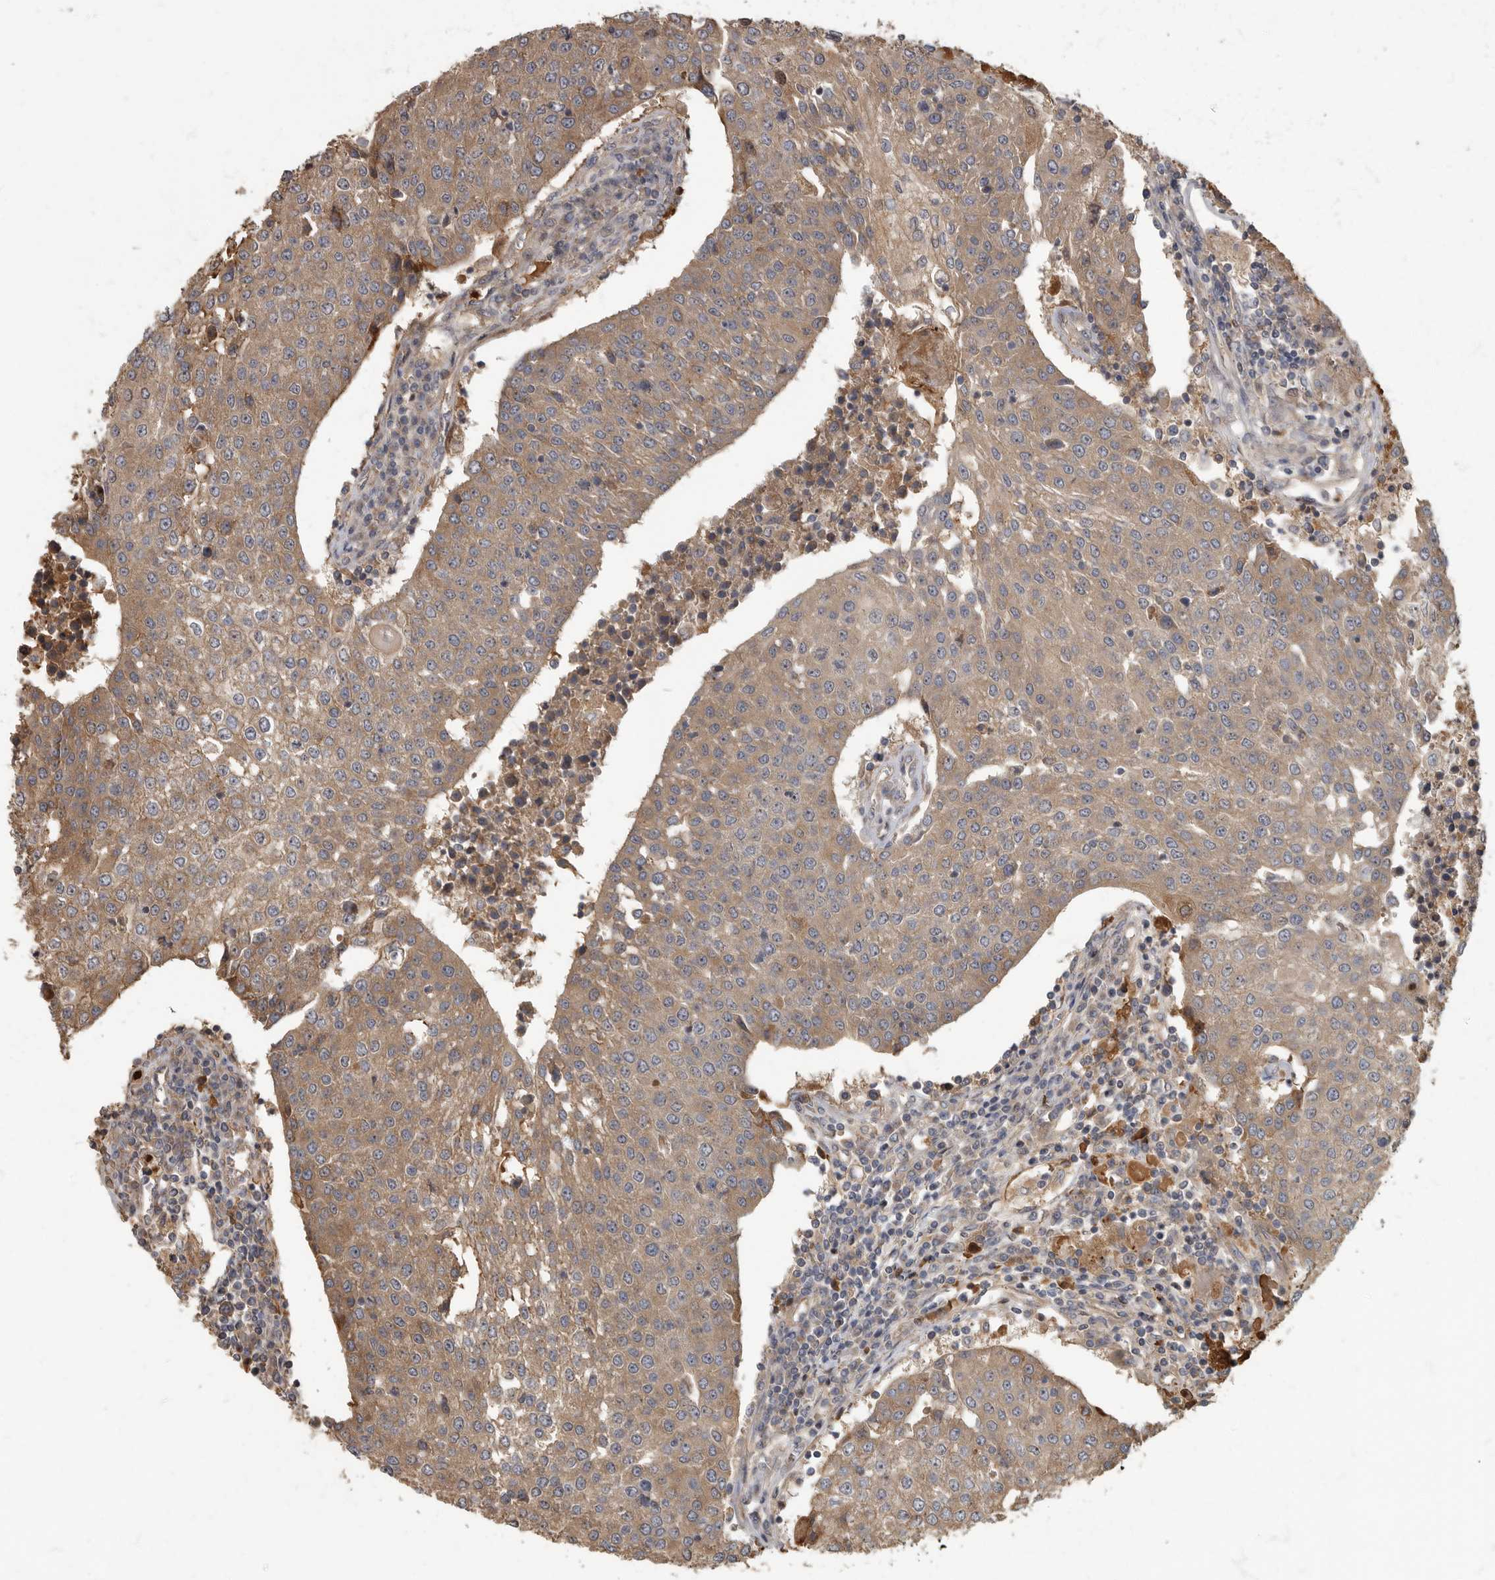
{"staining": {"intensity": "moderate", "quantity": ">75%", "location": "cytoplasmic/membranous"}, "tissue": "urothelial cancer", "cell_type": "Tumor cells", "image_type": "cancer", "snomed": [{"axis": "morphology", "description": "Urothelial carcinoma, High grade"}, {"axis": "topography", "description": "Urinary bladder"}], "caption": "High-grade urothelial carcinoma was stained to show a protein in brown. There is medium levels of moderate cytoplasmic/membranous expression in about >75% of tumor cells.", "gene": "DAAM1", "patient": {"sex": "female", "age": 85}}